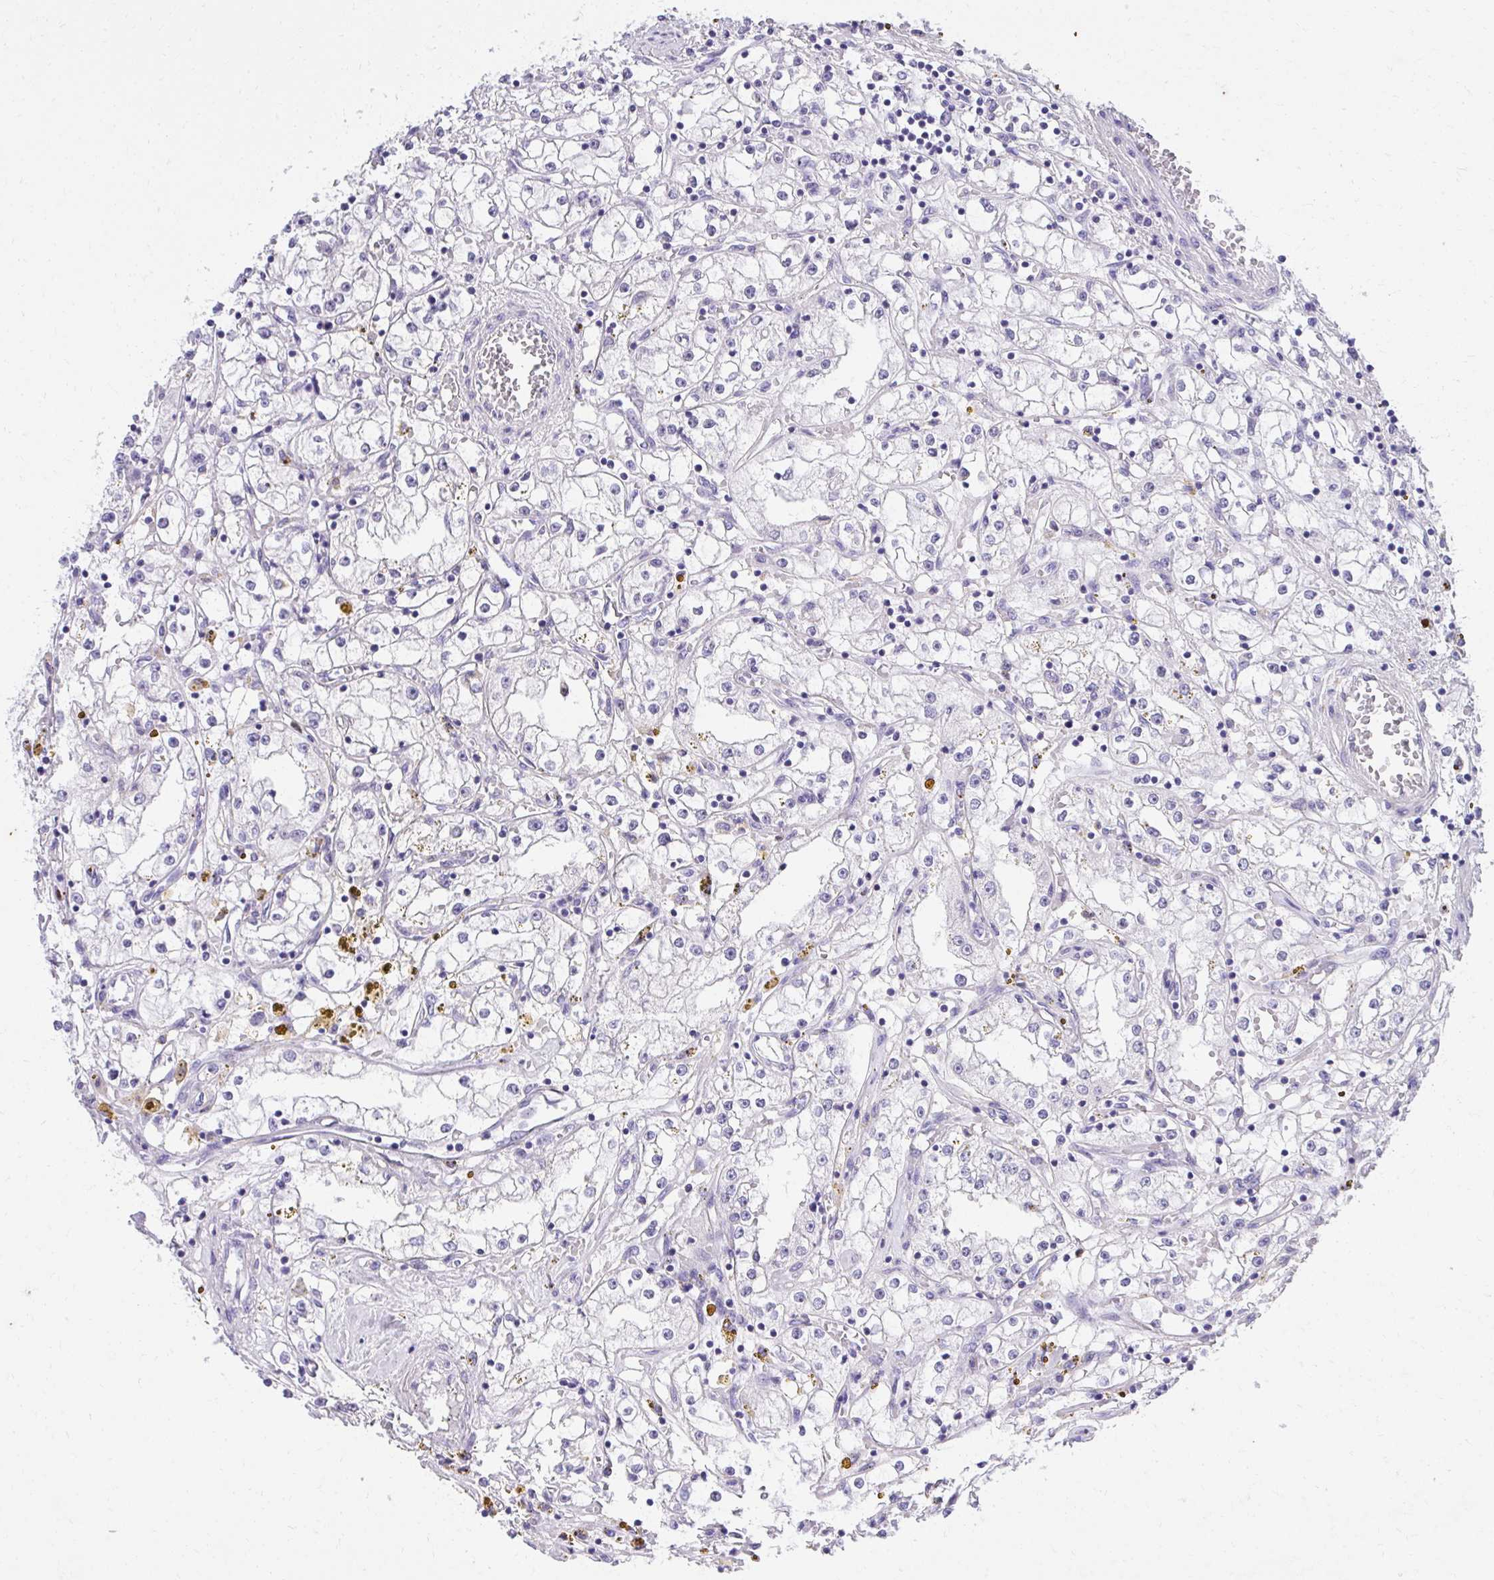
{"staining": {"intensity": "negative", "quantity": "none", "location": "none"}, "tissue": "renal cancer", "cell_type": "Tumor cells", "image_type": "cancer", "snomed": [{"axis": "morphology", "description": "Adenocarcinoma, NOS"}, {"axis": "topography", "description": "Kidney"}], "caption": "Immunohistochemistry histopathology image of neoplastic tissue: renal cancer (adenocarcinoma) stained with DAB (3,3'-diaminobenzidine) reveals no significant protein positivity in tumor cells.", "gene": "KLK1", "patient": {"sex": "male", "age": 56}}